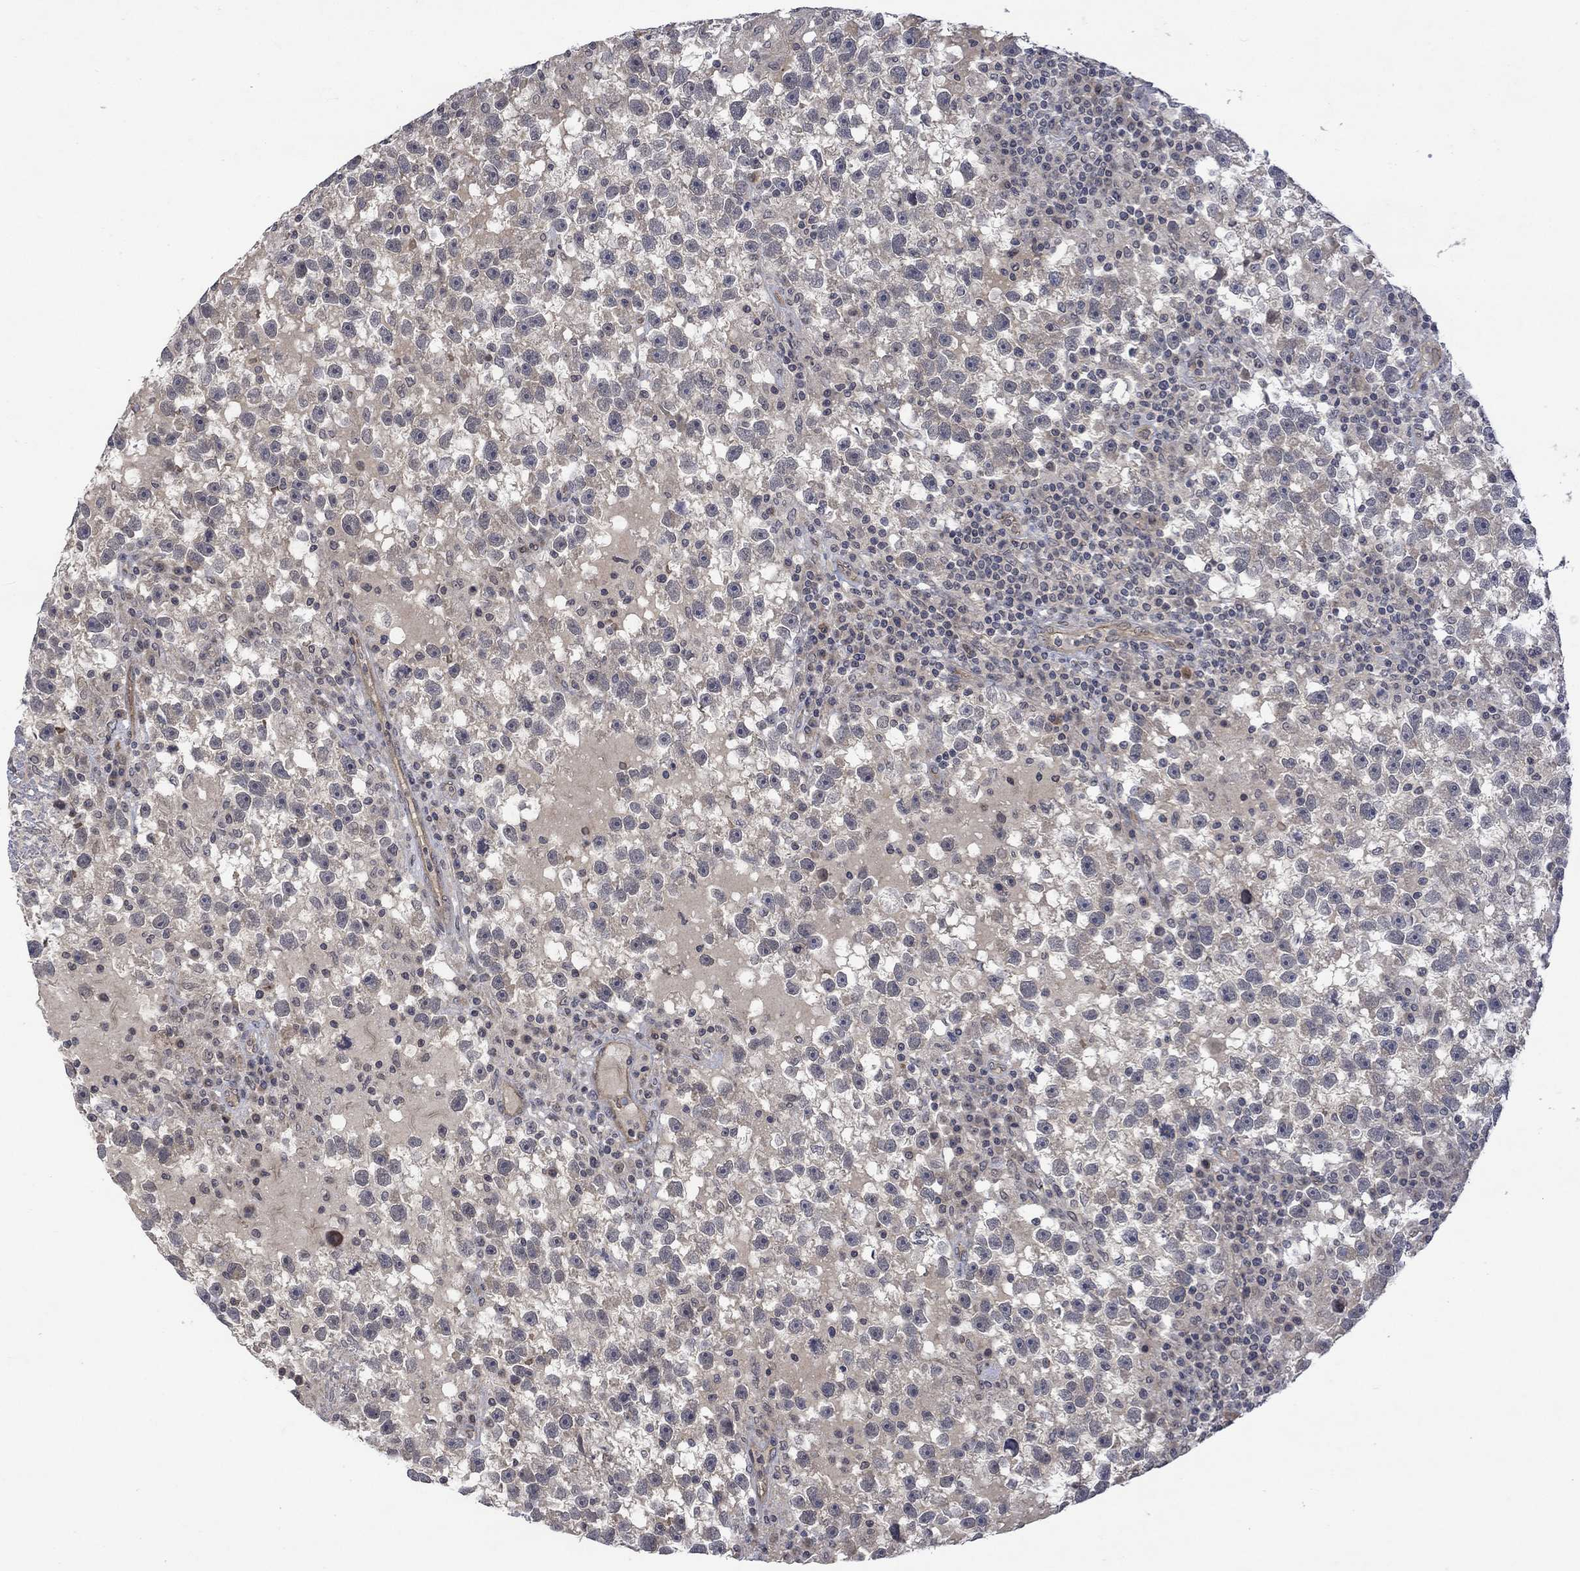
{"staining": {"intensity": "negative", "quantity": "none", "location": "none"}, "tissue": "testis cancer", "cell_type": "Tumor cells", "image_type": "cancer", "snomed": [{"axis": "morphology", "description": "Seminoma, NOS"}, {"axis": "topography", "description": "Testis"}], "caption": "This is a histopathology image of immunohistochemistry (IHC) staining of testis seminoma, which shows no staining in tumor cells.", "gene": "GRIN2D", "patient": {"sex": "male", "age": 47}}